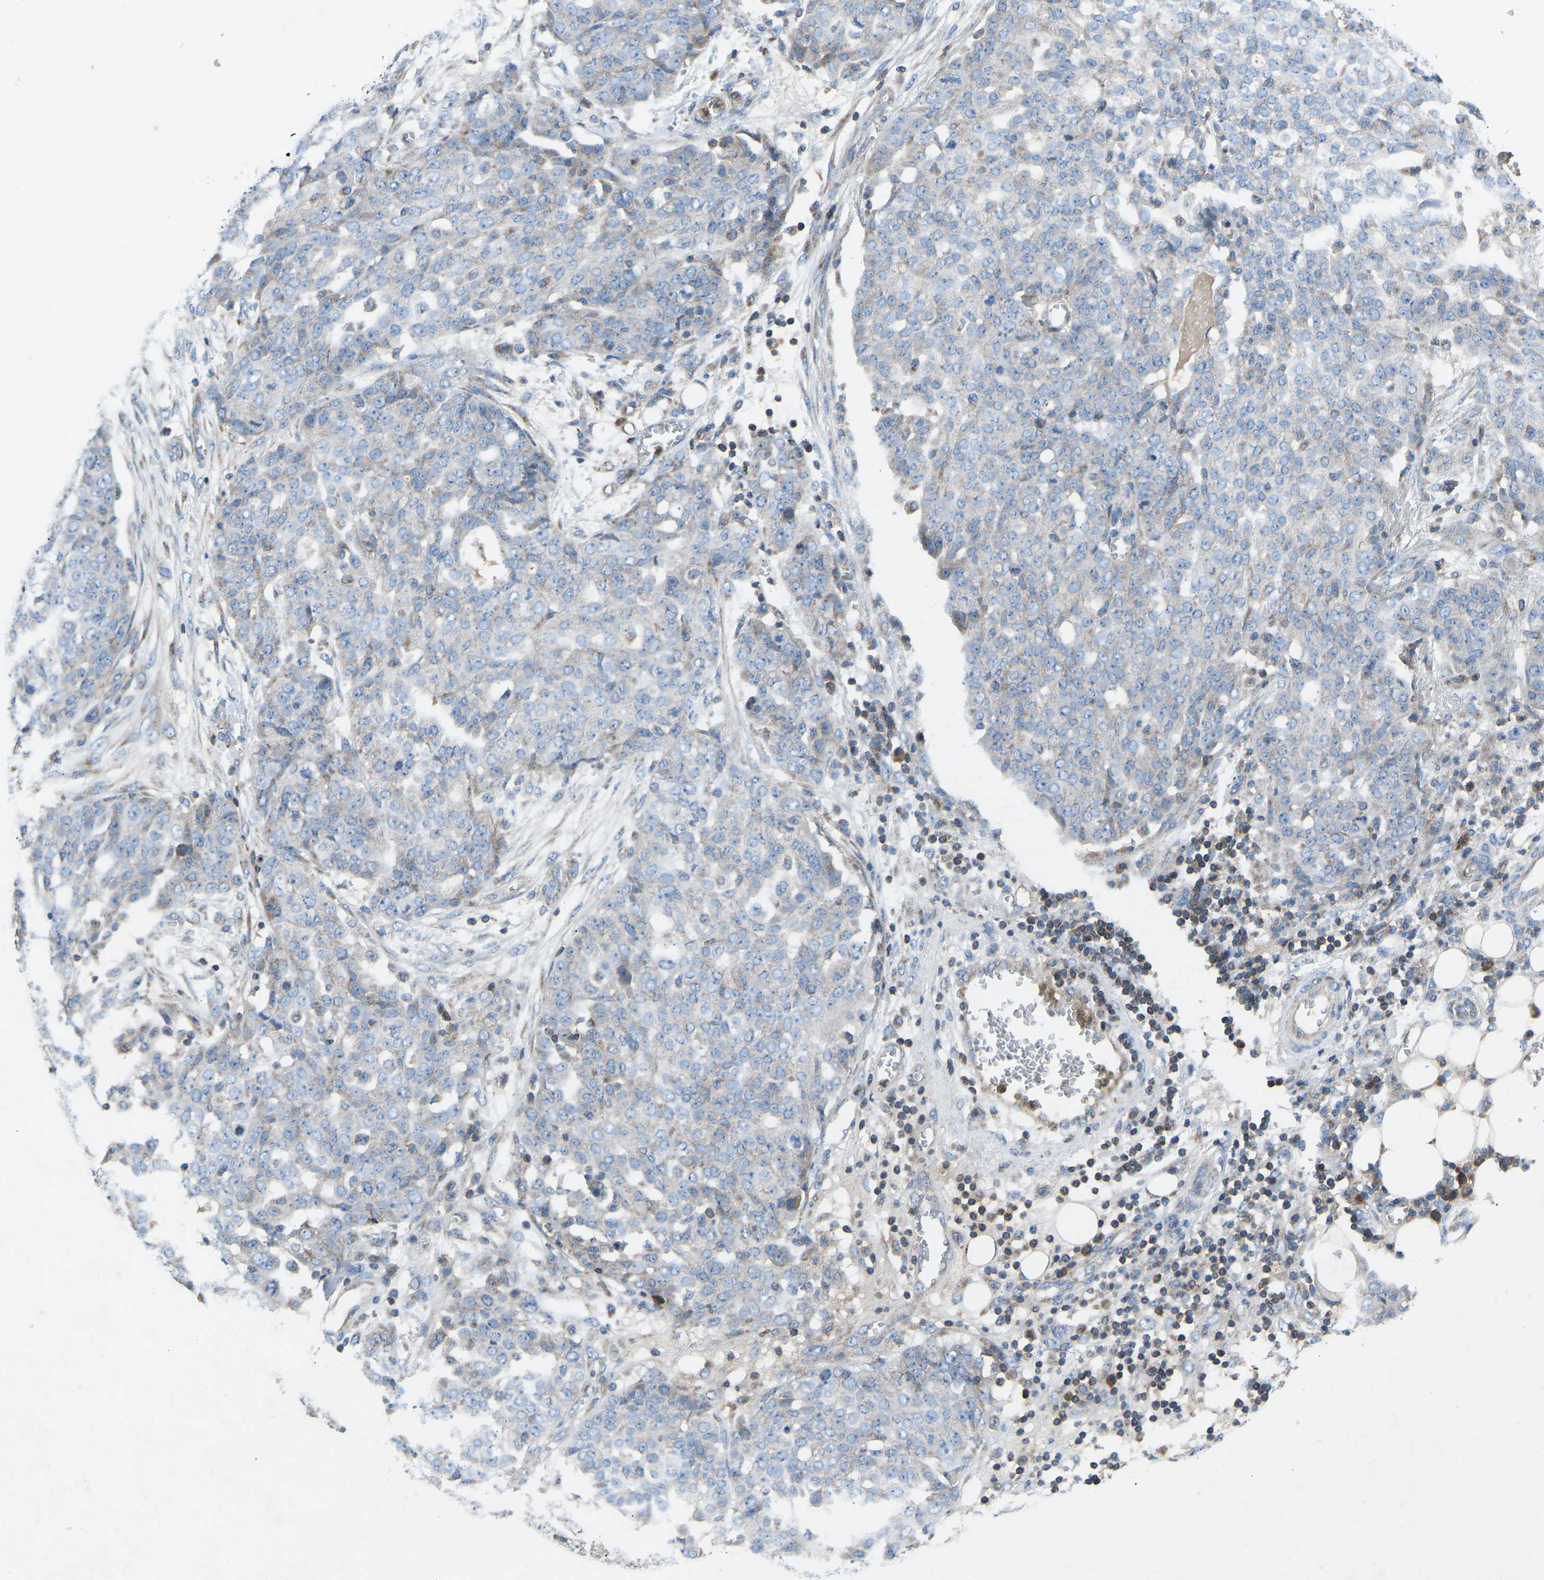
{"staining": {"intensity": "negative", "quantity": "none", "location": "none"}, "tissue": "ovarian cancer", "cell_type": "Tumor cells", "image_type": "cancer", "snomed": [{"axis": "morphology", "description": "Cystadenocarcinoma, serous, NOS"}, {"axis": "topography", "description": "Soft tissue"}, {"axis": "topography", "description": "Ovary"}], "caption": "Immunohistochemistry of ovarian cancer reveals no staining in tumor cells.", "gene": "GRK6", "patient": {"sex": "female", "age": 57}}